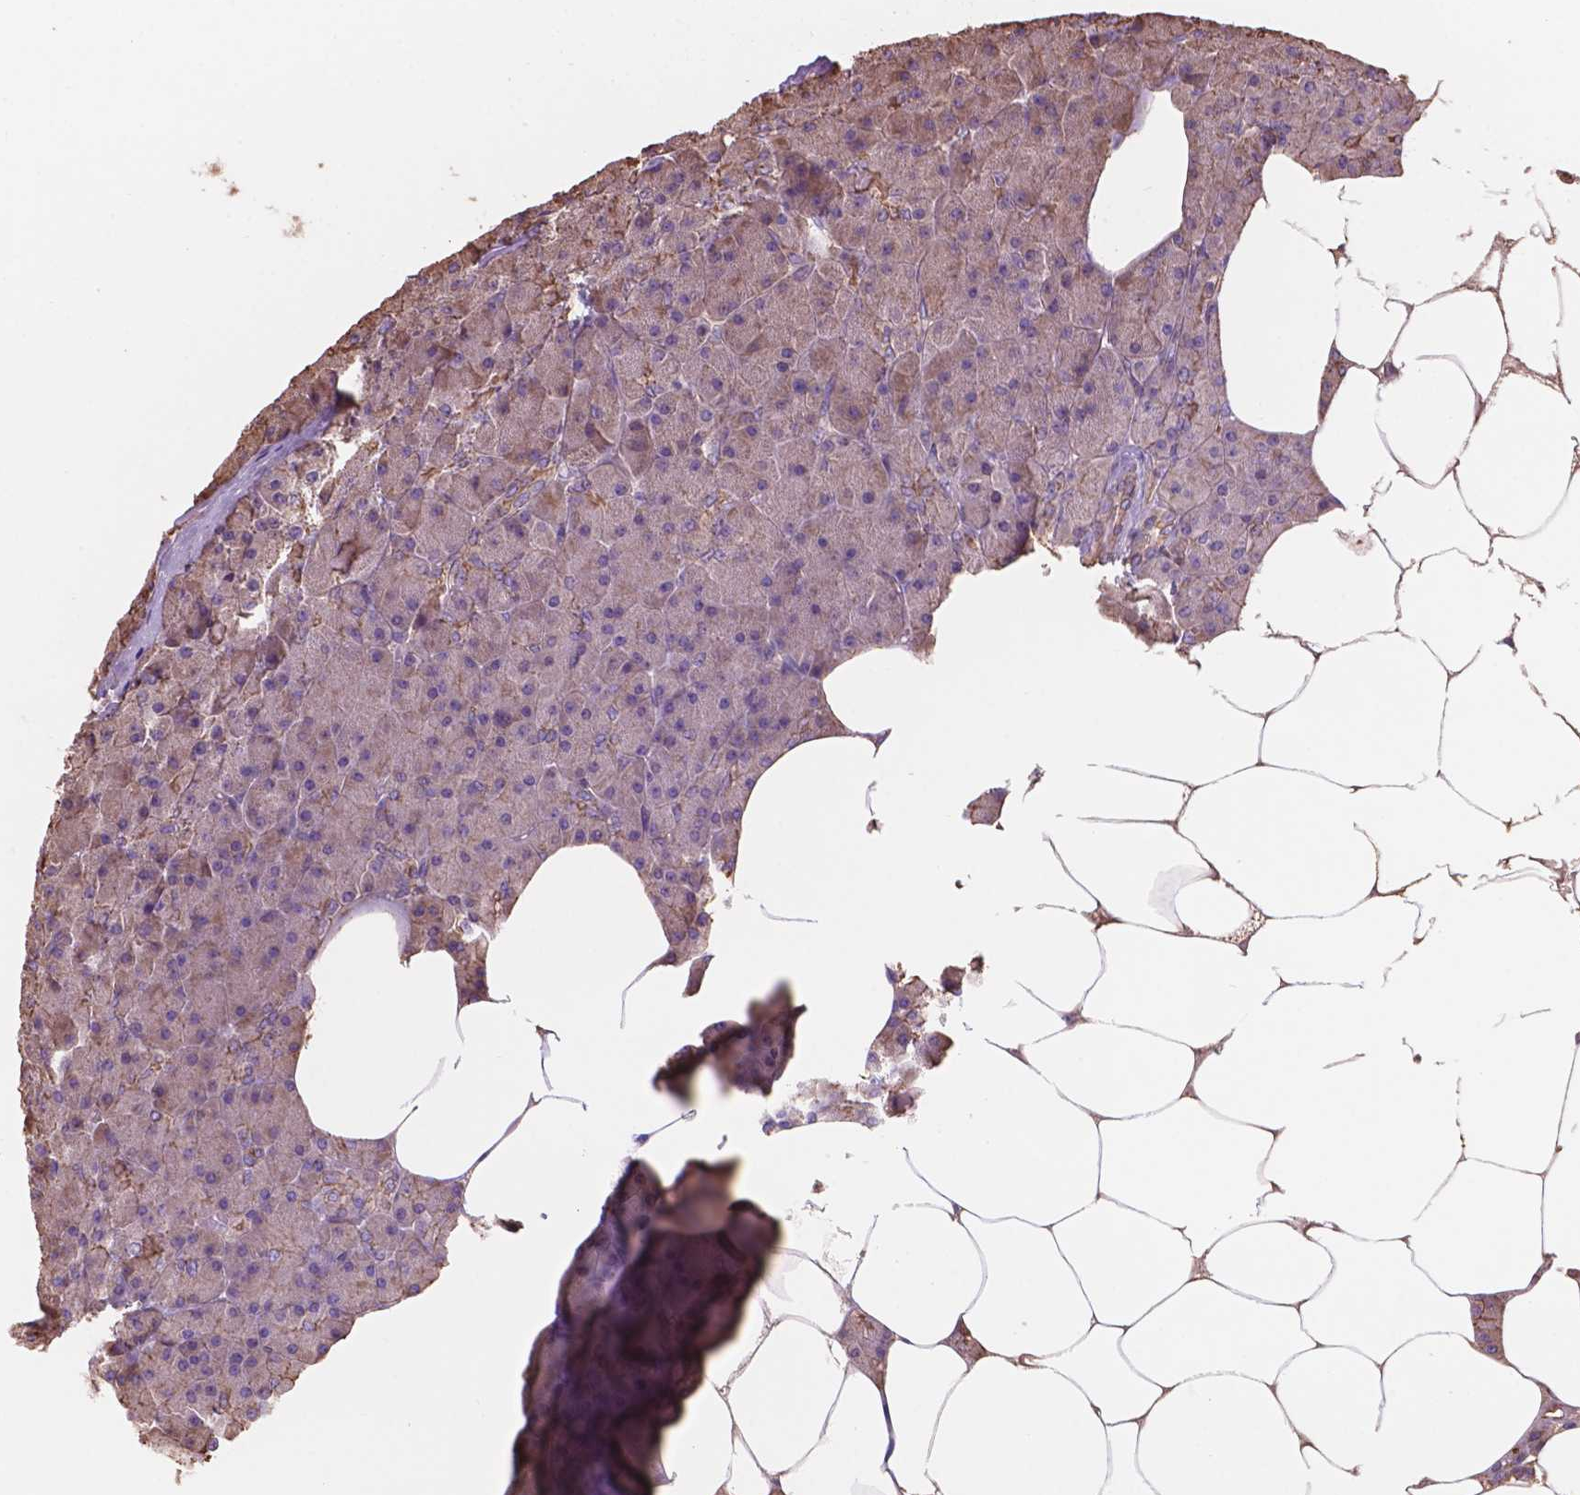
{"staining": {"intensity": "moderate", "quantity": "25%-75%", "location": "cytoplasmic/membranous"}, "tissue": "pancreas", "cell_type": "Exocrine glandular cells", "image_type": "normal", "snomed": [{"axis": "morphology", "description": "Normal tissue, NOS"}, {"axis": "topography", "description": "Pancreas"}], "caption": "Pancreas stained with immunohistochemistry (IHC) exhibits moderate cytoplasmic/membranous positivity in approximately 25%-75% of exocrine glandular cells.", "gene": "NIPA2", "patient": {"sex": "female", "age": 45}}